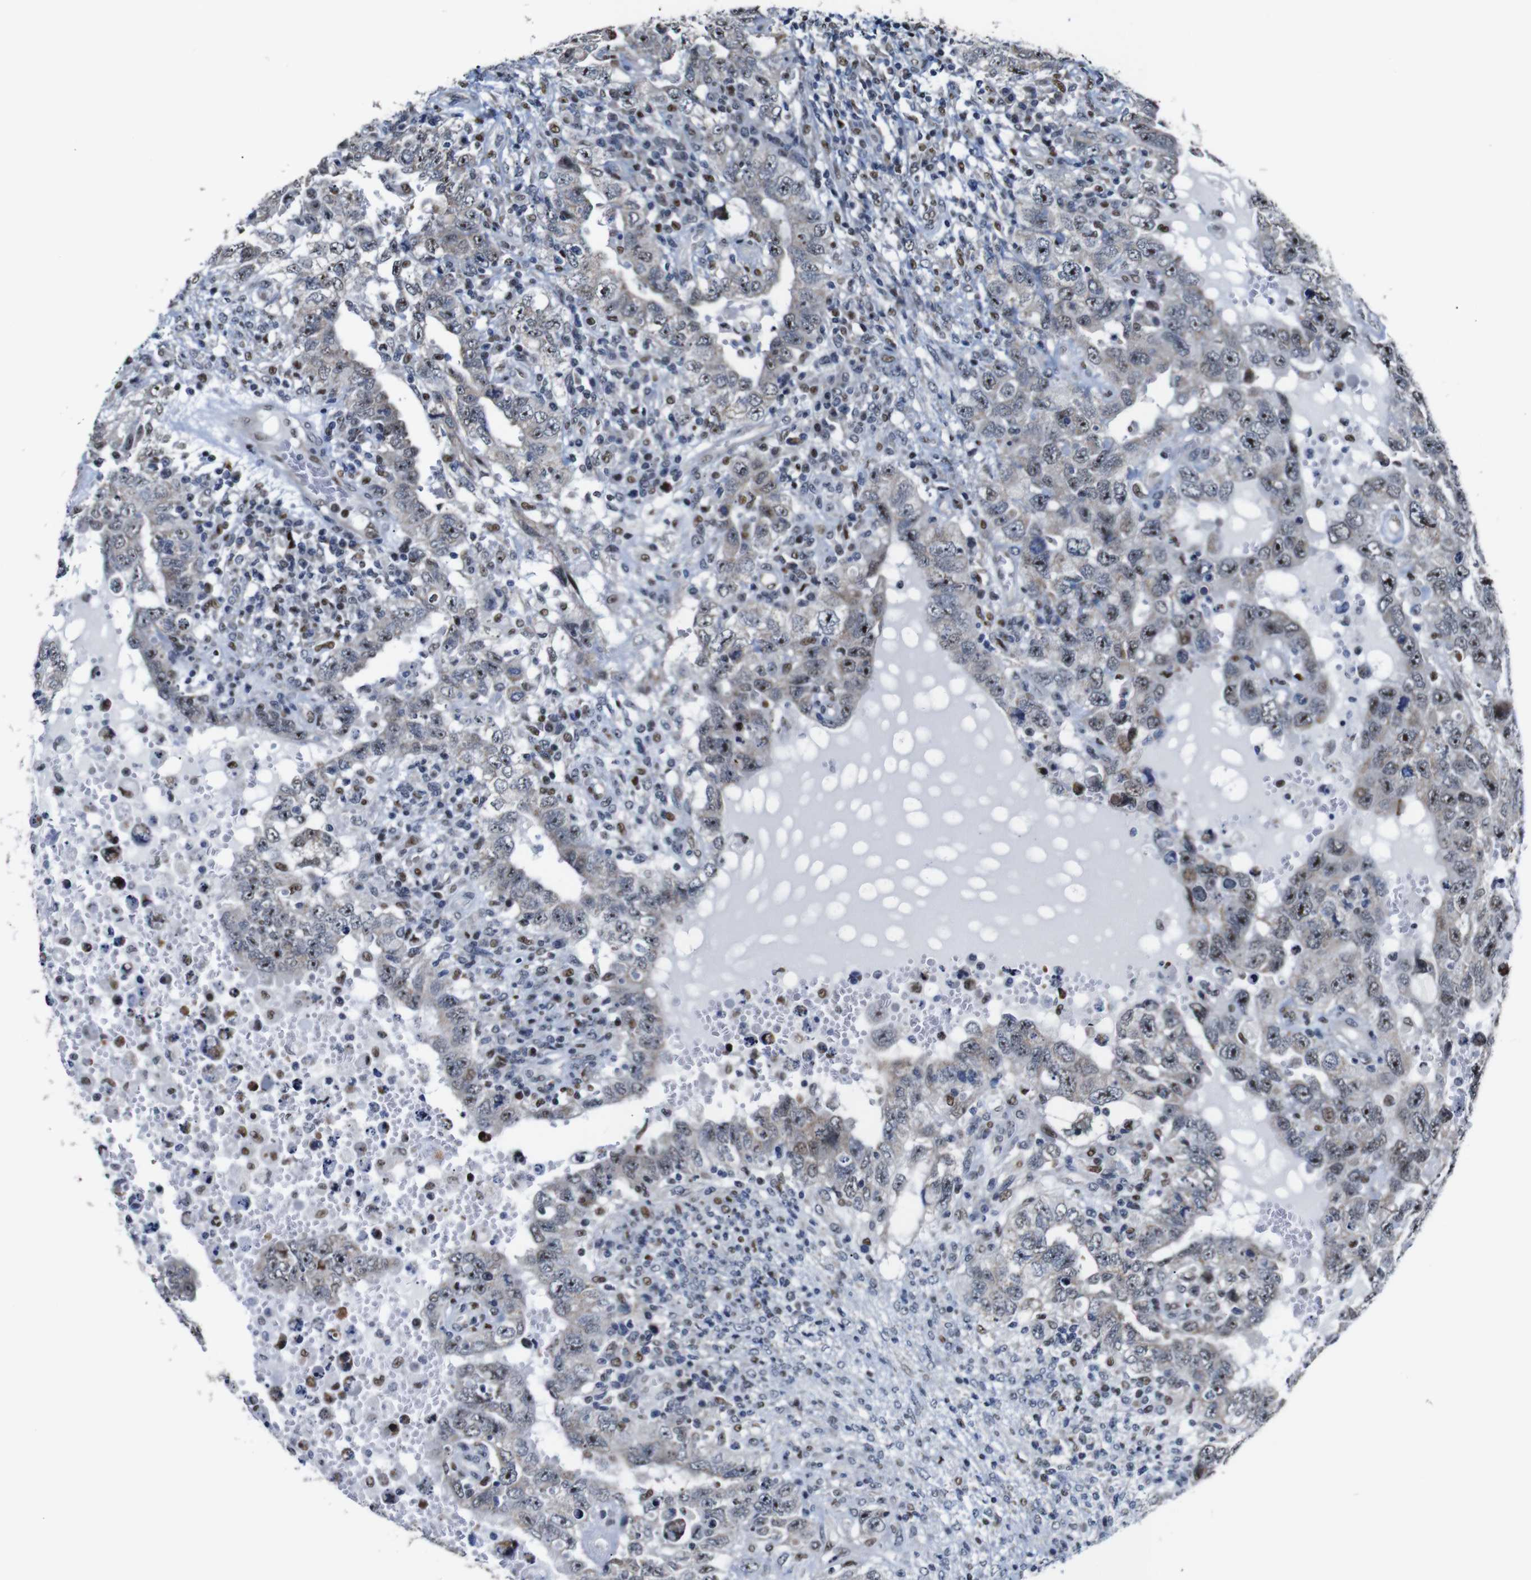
{"staining": {"intensity": "moderate", "quantity": ">75%", "location": "nuclear"}, "tissue": "testis cancer", "cell_type": "Tumor cells", "image_type": "cancer", "snomed": [{"axis": "morphology", "description": "Carcinoma, Embryonal, NOS"}, {"axis": "topography", "description": "Testis"}], "caption": "Moderate nuclear protein staining is appreciated in approximately >75% of tumor cells in testis cancer.", "gene": "GATA6", "patient": {"sex": "male", "age": 26}}